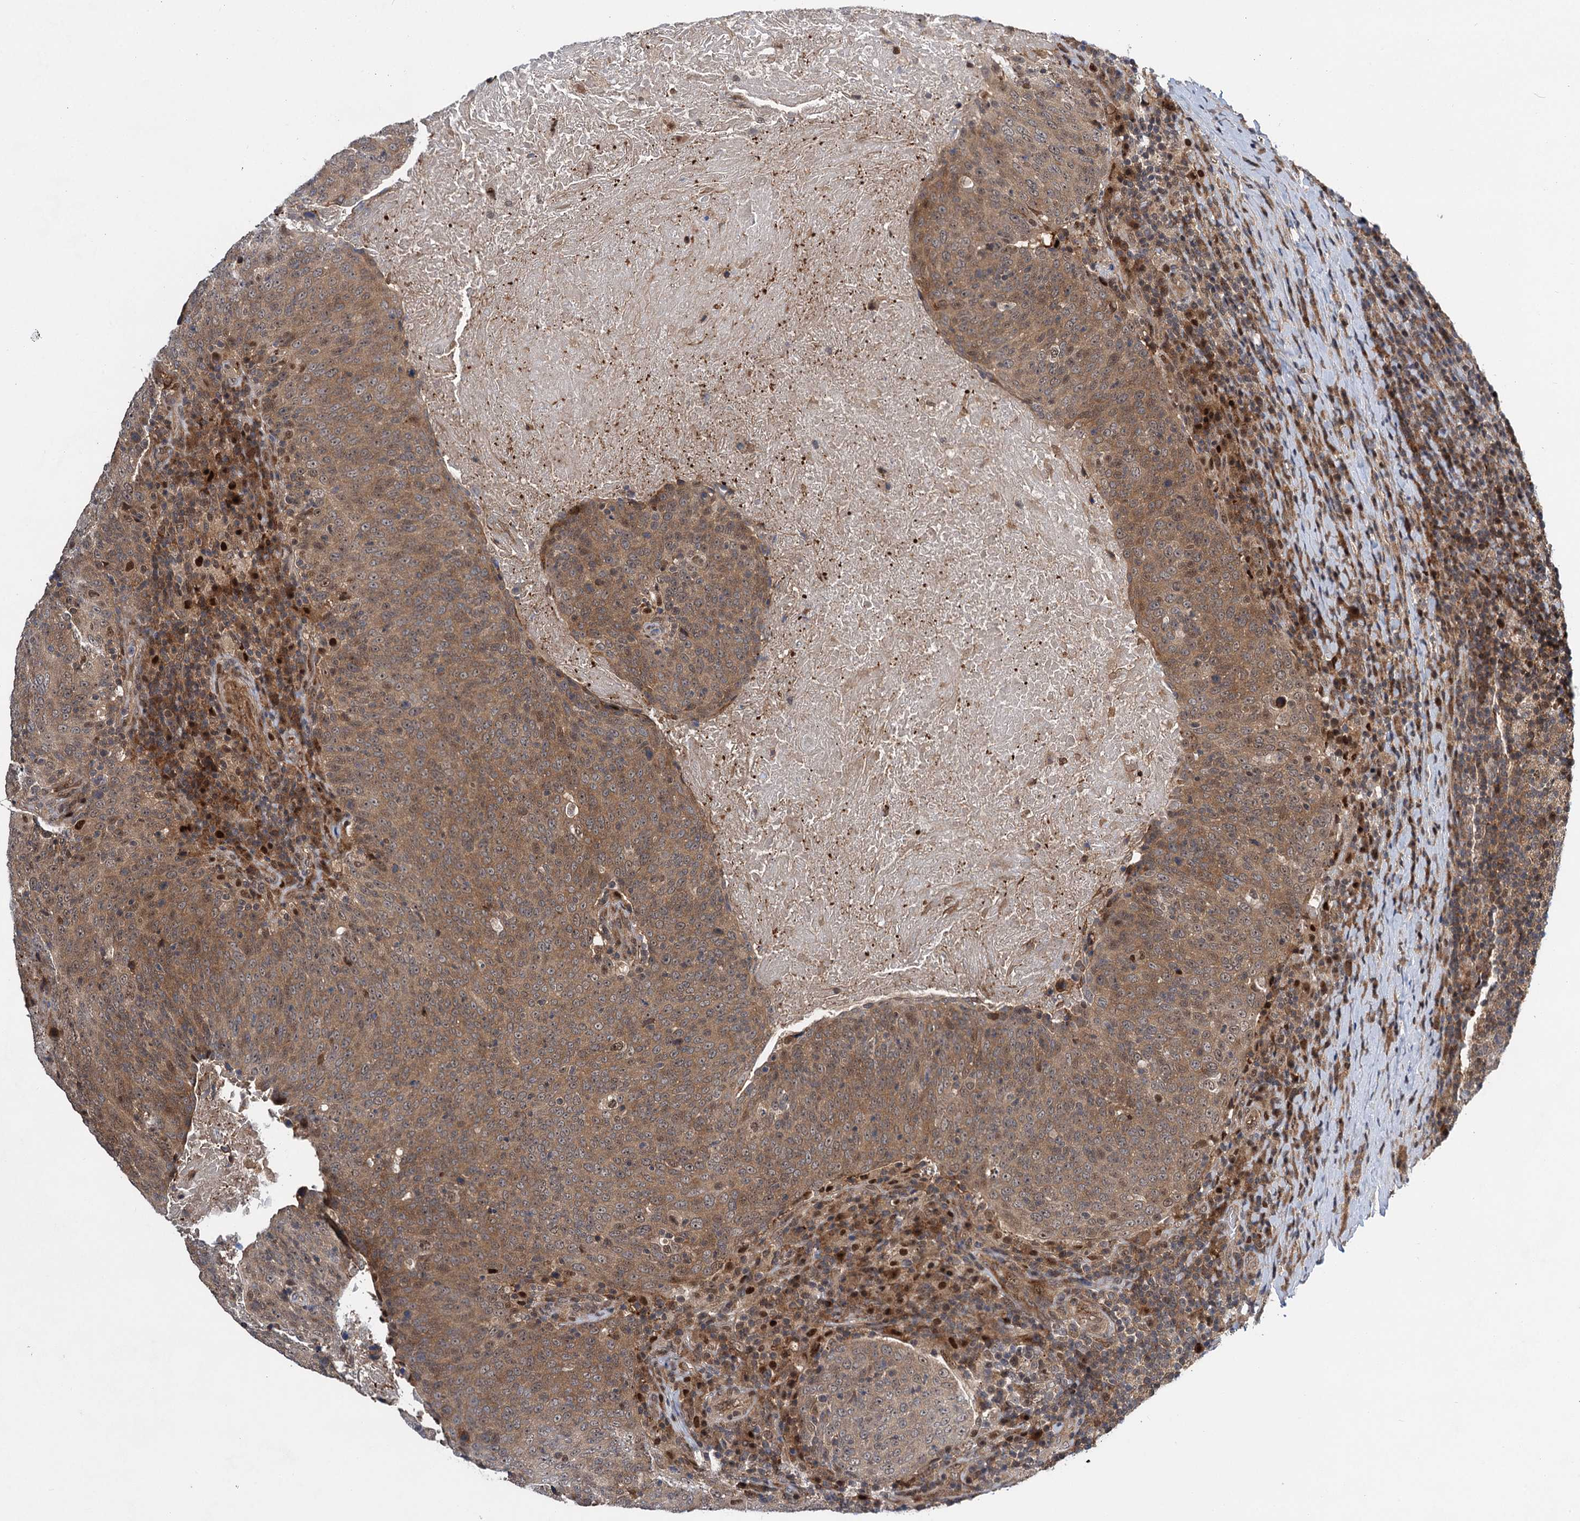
{"staining": {"intensity": "moderate", "quantity": ">75%", "location": "cytoplasmic/membranous"}, "tissue": "head and neck cancer", "cell_type": "Tumor cells", "image_type": "cancer", "snomed": [{"axis": "morphology", "description": "Squamous cell carcinoma, NOS"}, {"axis": "morphology", "description": "Squamous cell carcinoma, metastatic, NOS"}, {"axis": "topography", "description": "Lymph node"}, {"axis": "topography", "description": "Head-Neck"}], "caption": "This micrograph shows immunohistochemistry staining of head and neck cancer (squamous cell carcinoma), with medium moderate cytoplasmic/membranous expression in about >75% of tumor cells.", "gene": "GPBP1", "patient": {"sex": "male", "age": 62}}